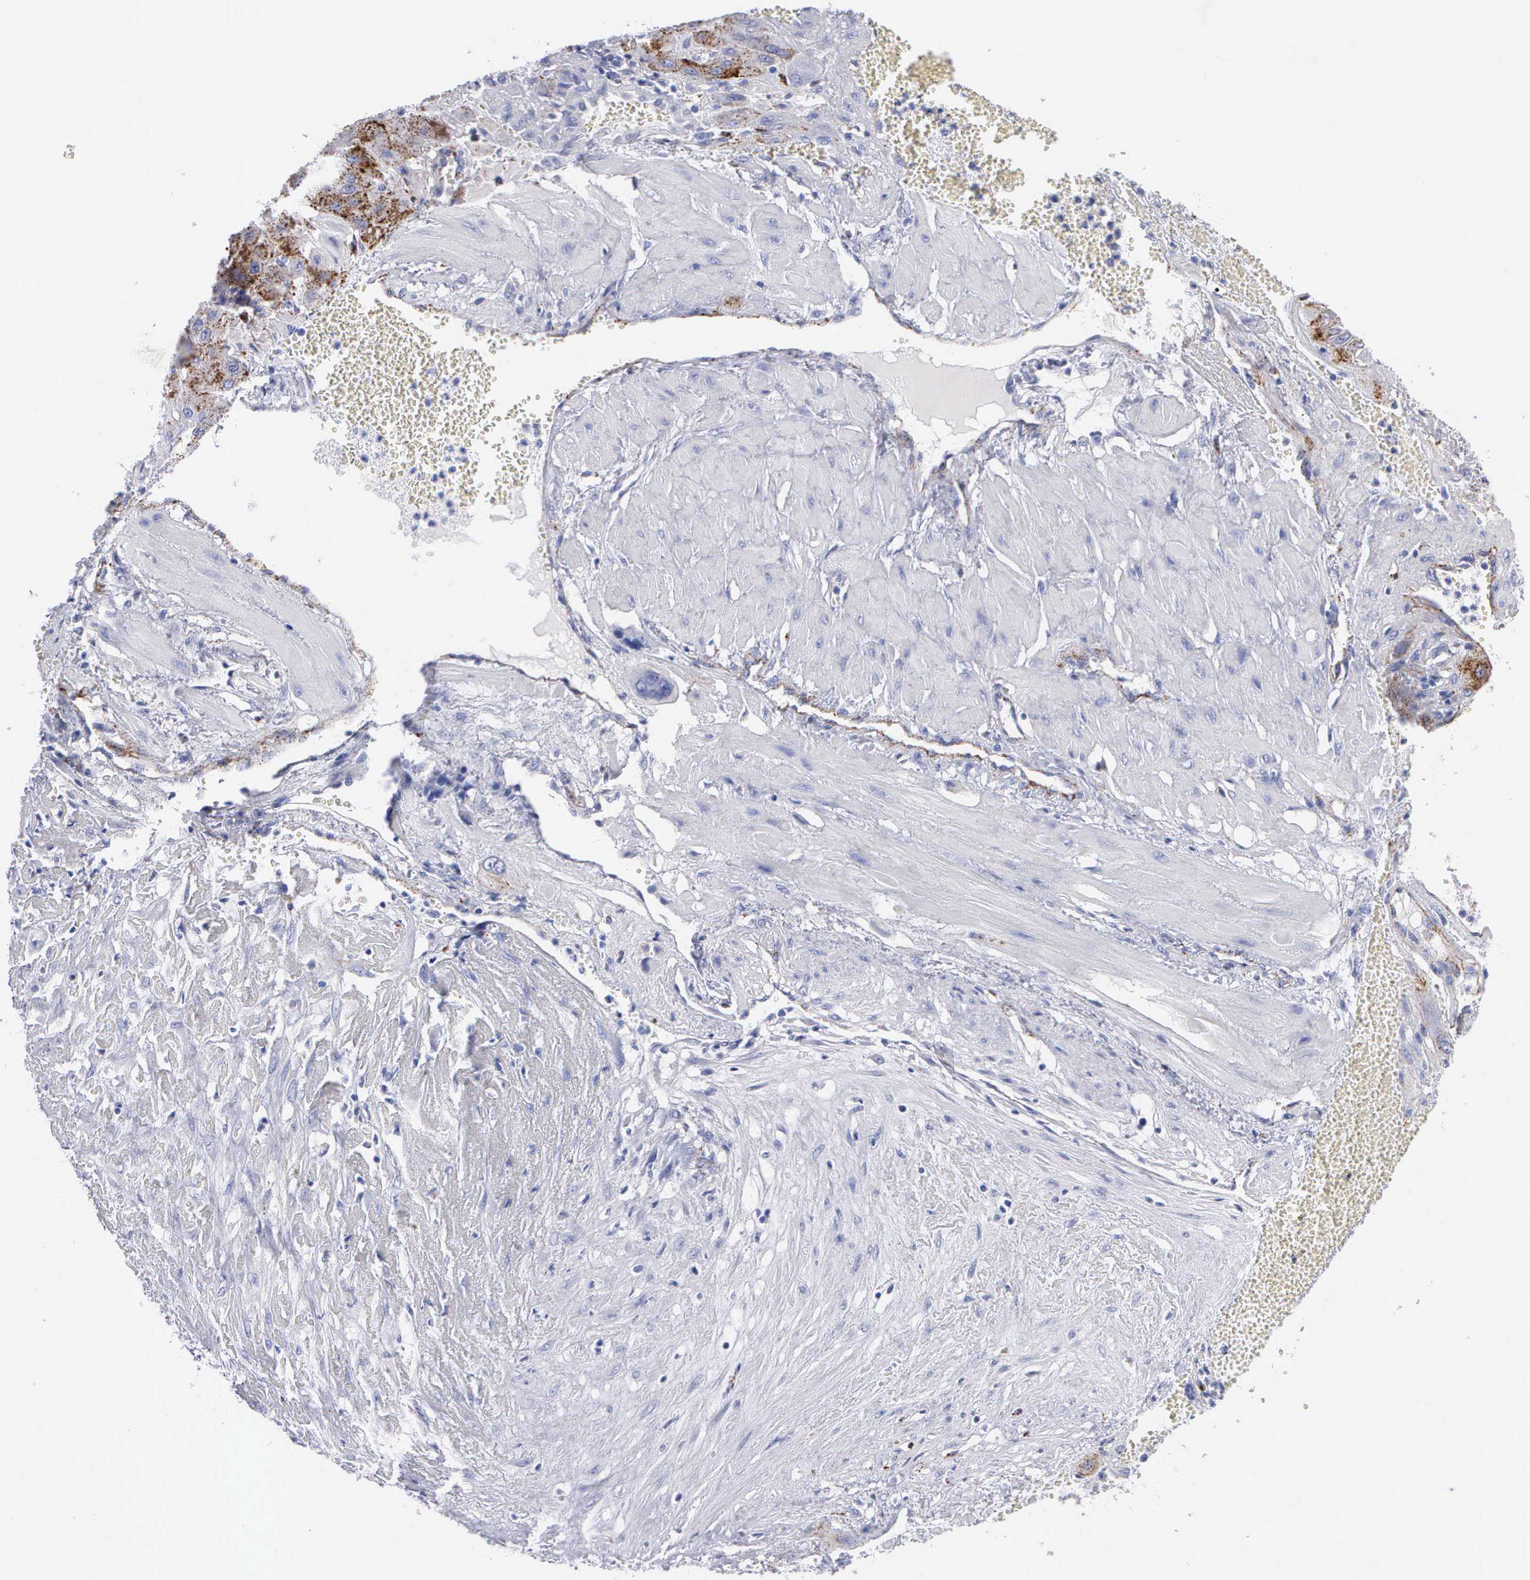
{"staining": {"intensity": "moderate", "quantity": "25%-75%", "location": "cytoplasmic/membranous"}, "tissue": "cervical cancer", "cell_type": "Tumor cells", "image_type": "cancer", "snomed": [{"axis": "morphology", "description": "Squamous cell carcinoma, NOS"}, {"axis": "topography", "description": "Cervix"}], "caption": "This histopathology image reveals cervical squamous cell carcinoma stained with immunohistochemistry to label a protein in brown. The cytoplasmic/membranous of tumor cells show moderate positivity for the protein. Nuclei are counter-stained blue.", "gene": "CTSL", "patient": {"sex": "female", "age": 34}}